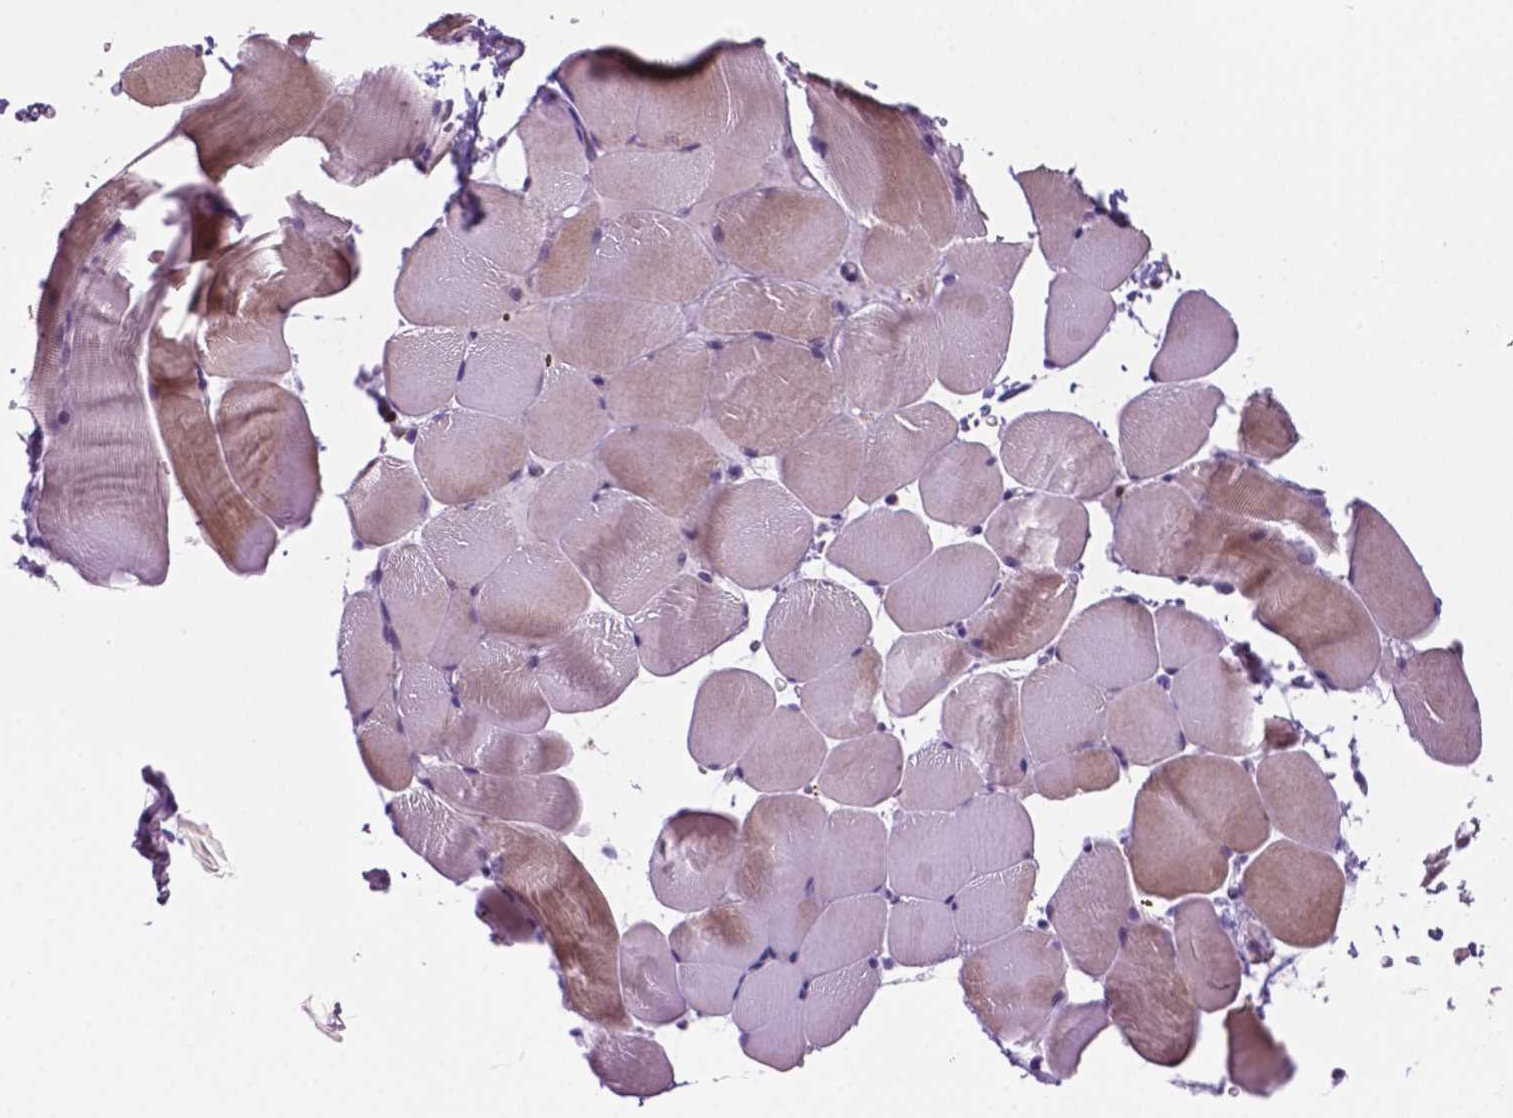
{"staining": {"intensity": "moderate", "quantity": "<25%", "location": "nuclear"}, "tissue": "skeletal muscle", "cell_type": "Myocytes", "image_type": "normal", "snomed": [{"axis": "morphology", "description": "Normal tissue, NOS"}, {"axis": "topography", "description": "Skeletal muscle"}], "caption": "Protein positivity by IHC demonstrates moderate nuclear expression in approximately <25% of myocytes in unremarkable skeletal muscle. The staining was performed using DAB to visualize the protein expression in brown, while the nuclei were stained in blue with hematoxylin (Magnification: 20x).", "gene": "NCAPH2", "patient": {"sex": "female", "age": 37}}